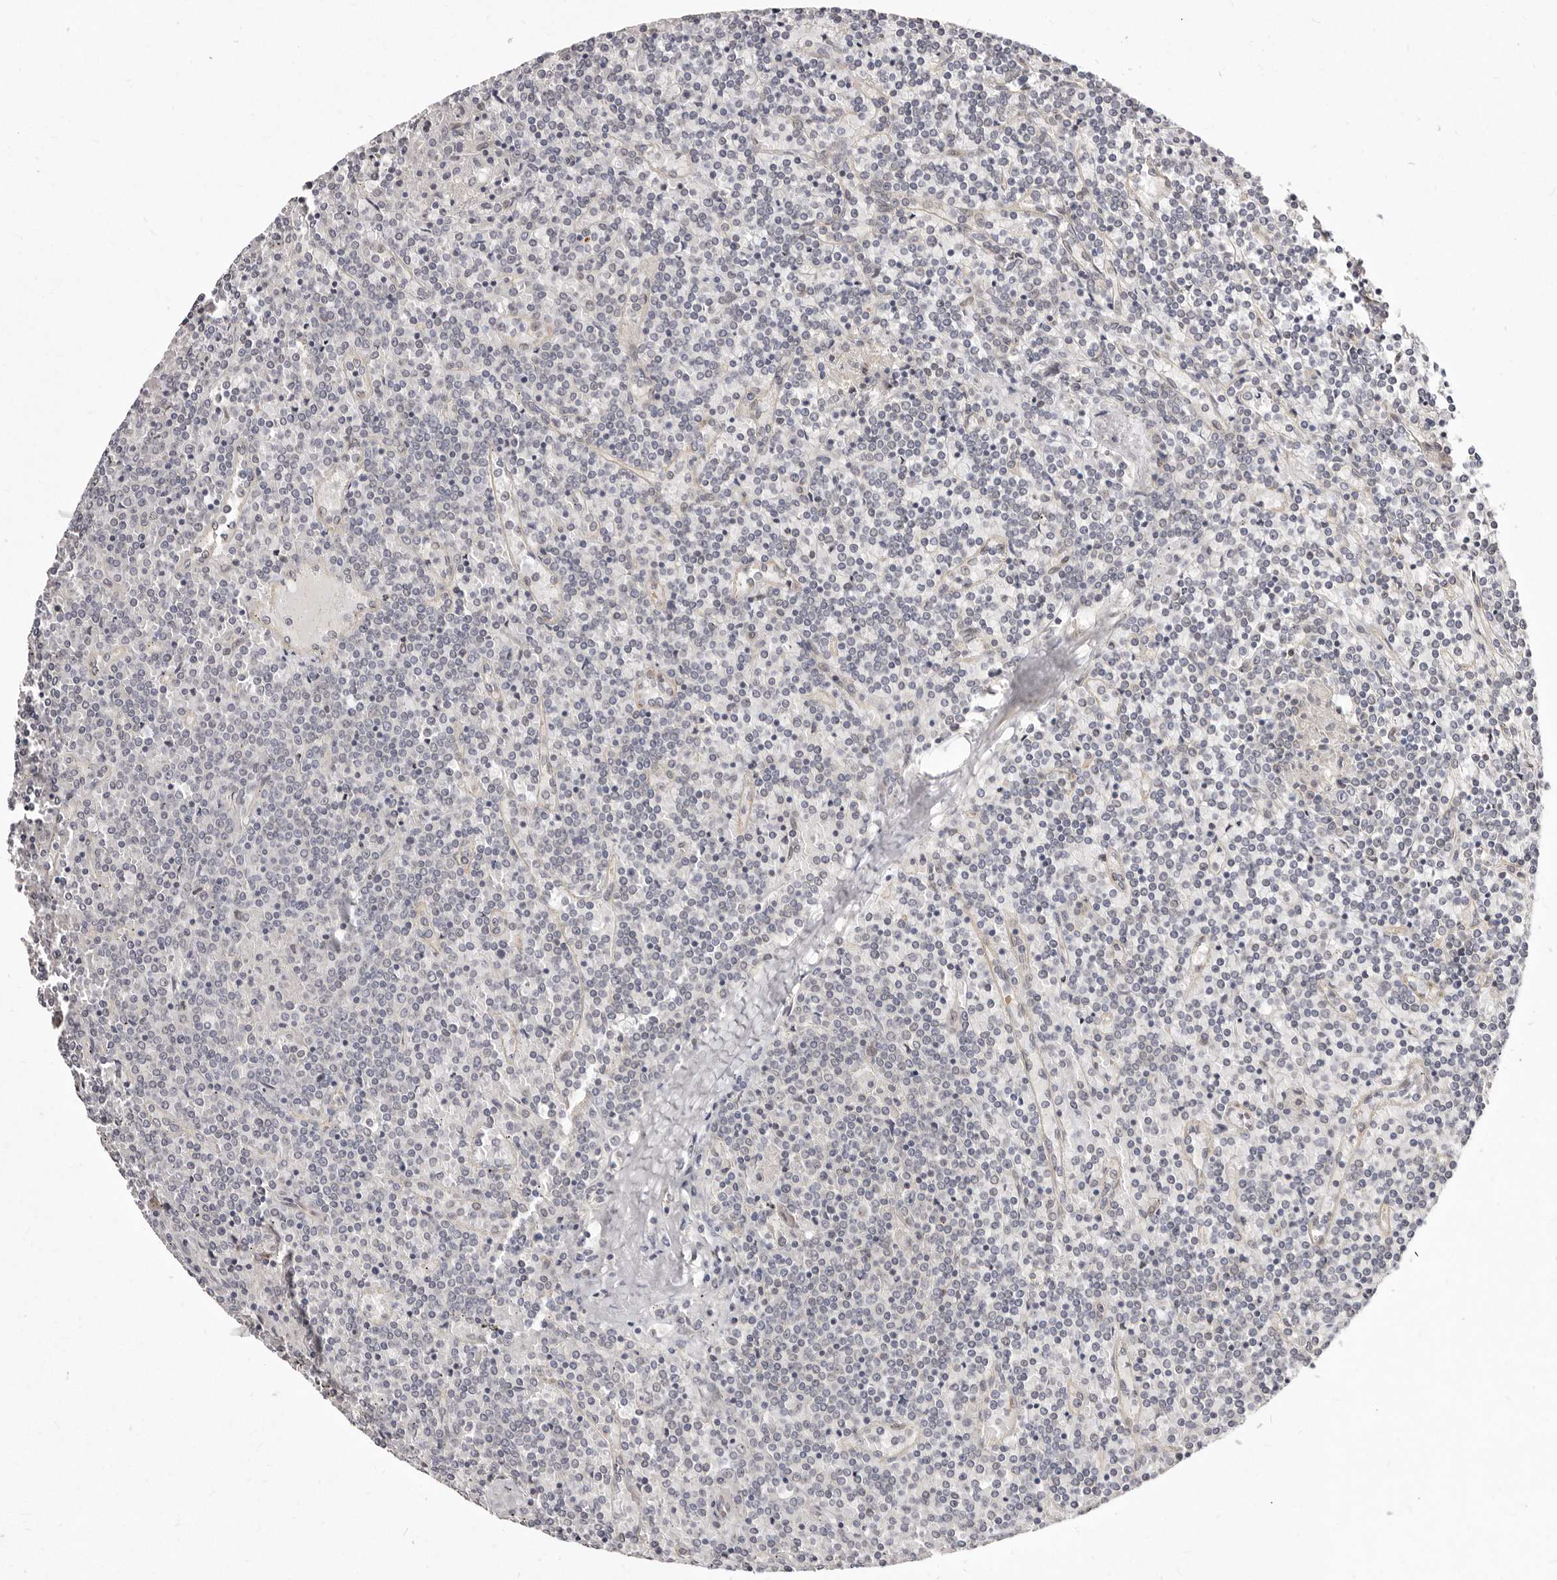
{"staining": {"intensity": "negative", "quantity": "none", "location": "none"}, "tissue": "lymphoma", "cell_type": "Tumor cells", "image_type": "cancer", "snomed": [{"axis": "morphology", "description": "Malignant lymphoma, non-Hodgkin's type, Low grade"}, {"axis": "topography", "description": "Spleen"}], "caption": "Histopathology image shows no protein positivity in tumor cells of malignant lymphoma, non-Hodgkin's type (low-grade) tissue. The staining is performed using DAB brown chromogen with nuclei counter-stained in using hematoxylin.", "gene": "LCORL", "patient": {"sex": "female", "age": 19}}